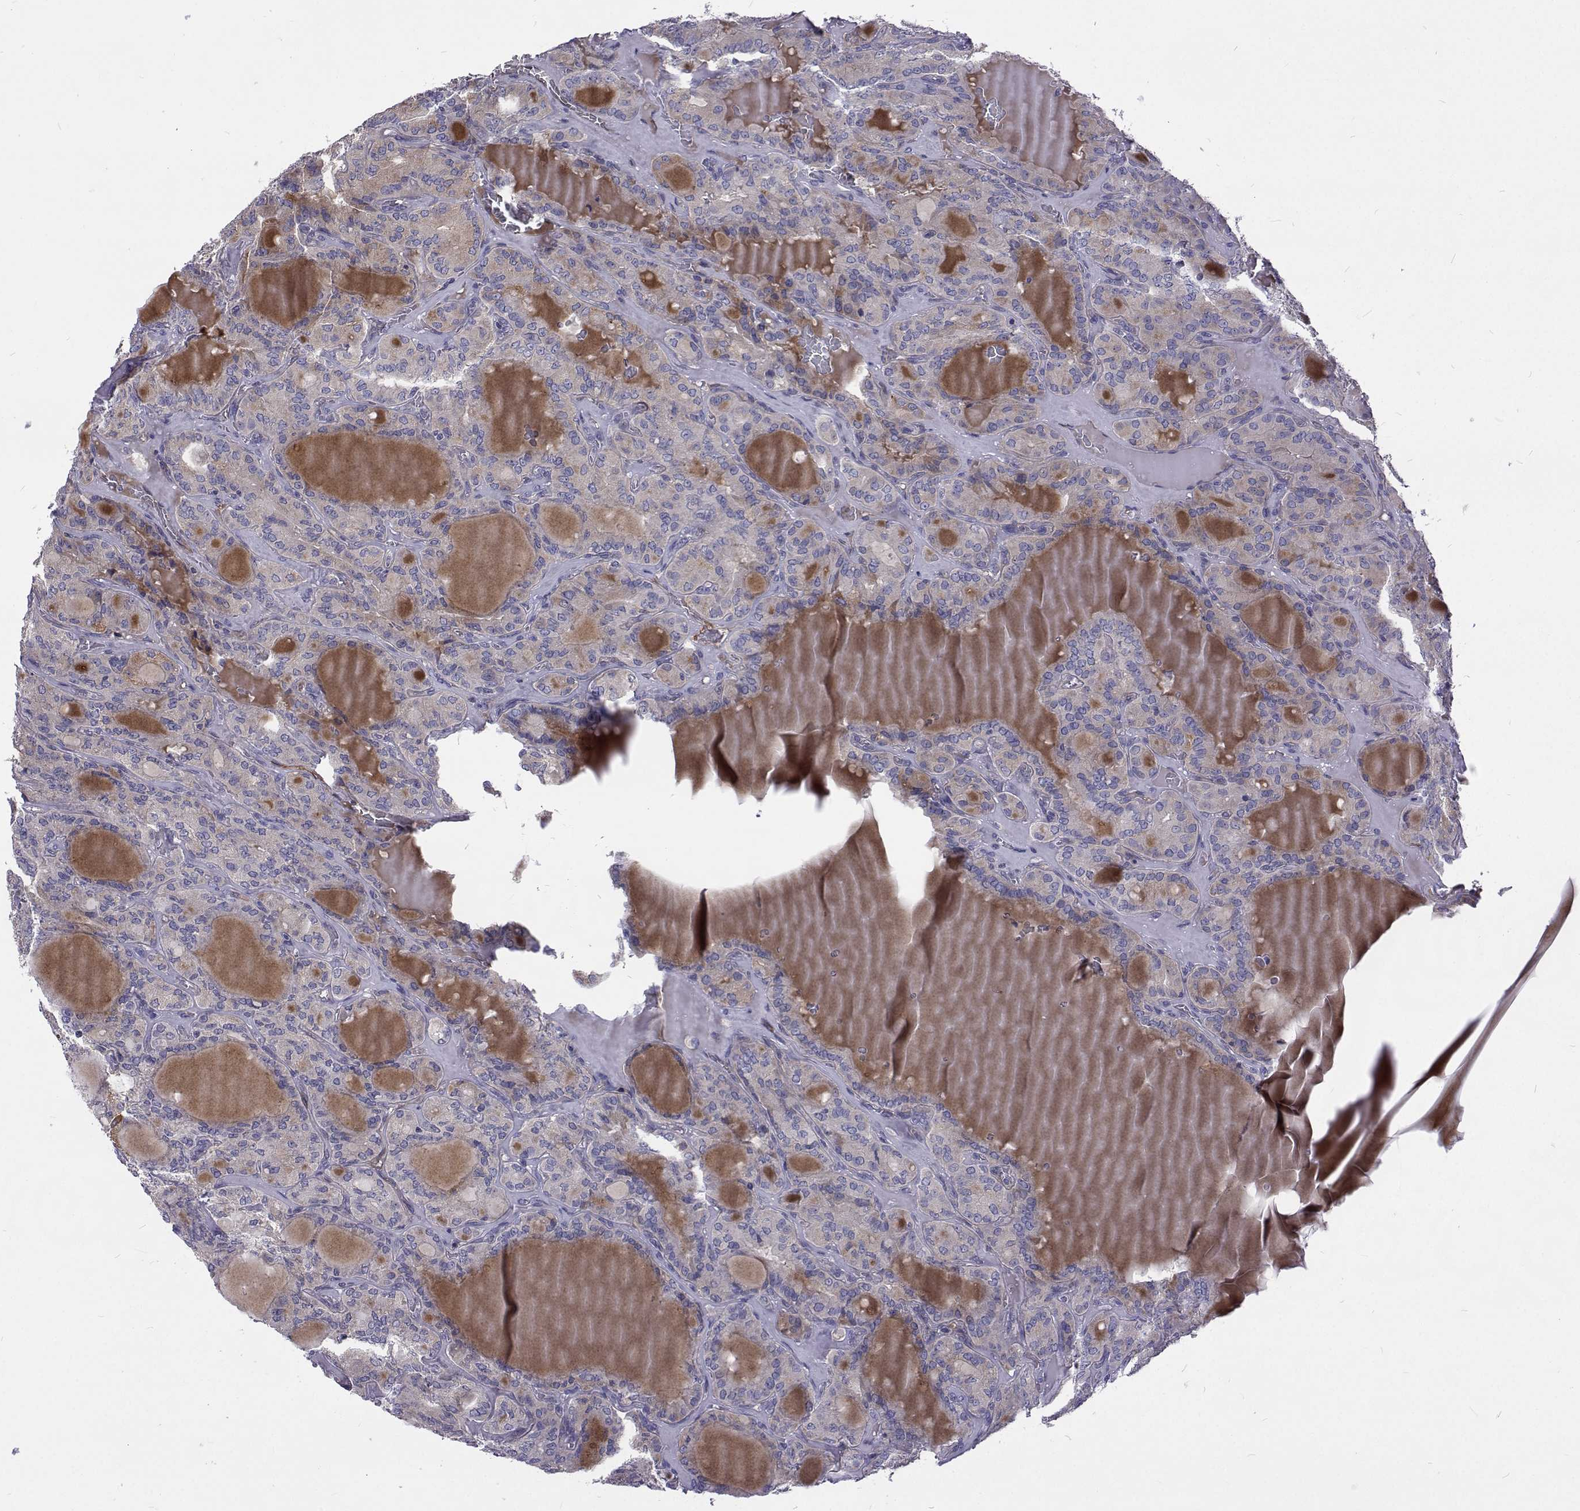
{"staining": {"intensity": "negative", "quantity": "none", "location": "none"}, "tissue": "thyroid cancer", "cell_type": "Tumor cells", "image_type": "cancer", "snomed": [{"axis": "morphology", "description": "Papillary adenocarcinoma, NOS"}, {"axis": "topography", "description": "Thyroid gland"}], "caption": "High magnification brightfield microscopy of thyroid papillary adenocarcinoma stained with DAB (brown) and counterstained with hematoxylin (blue): tumor cells show no significant expression.", "gene": "NPR3", "patient": {"sex": "male", "age": 87}}